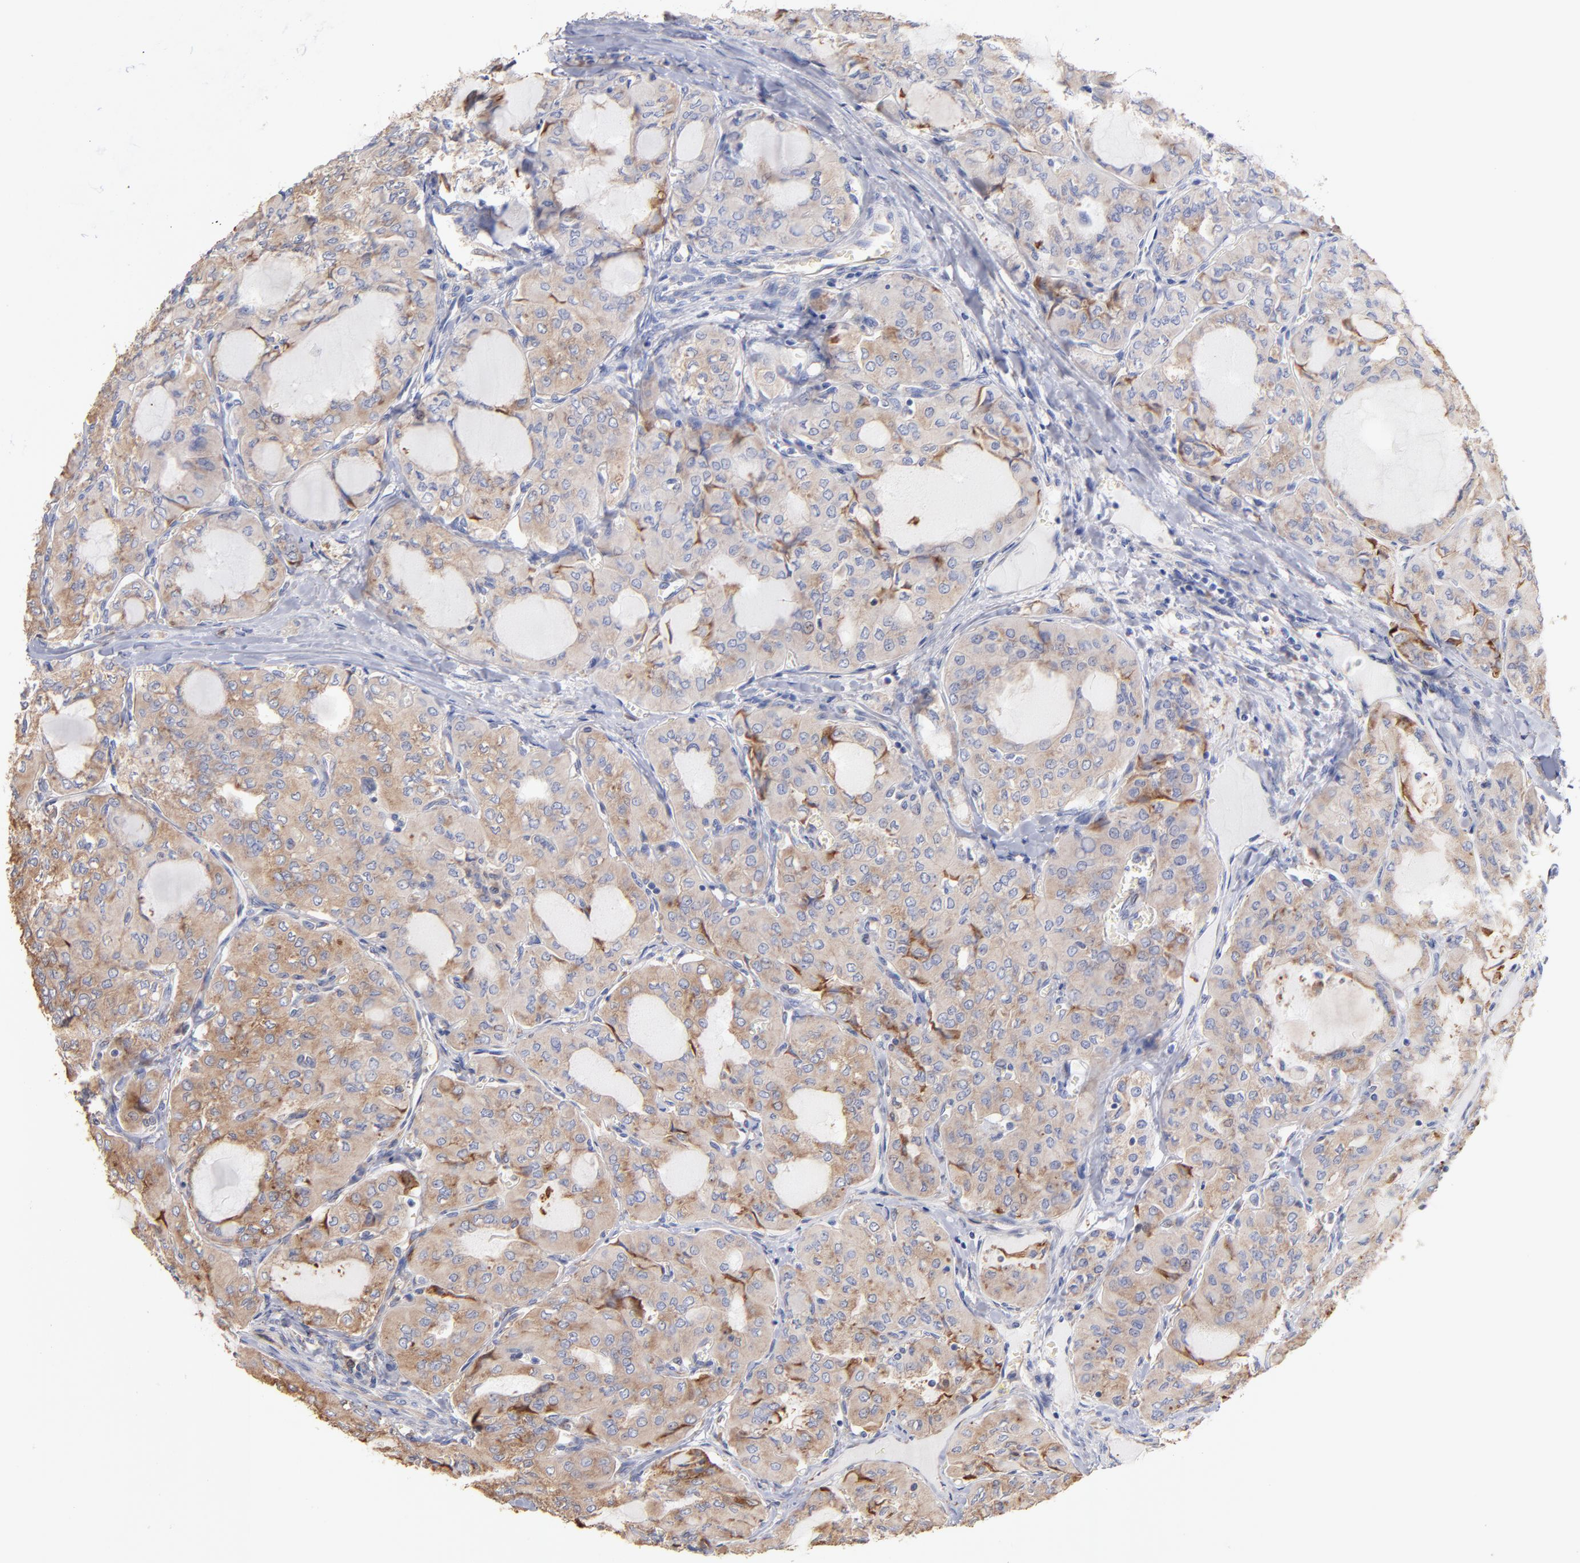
{"staining": {"intensity": "moderate", "quantity": ">75%", "location": "cytoplasmic/membranous"}, "tissue": "thyroid cancer", "cell_type": "Tumor cells", "image_type": "cancer", "snomed": [{"axis": "morphology", "description": "Papillary adenocarcinoma, NOS"}, {"axis": "topography", "description": "Thyroid gland"}], "caption": "A brown stain labels moderate cytoplasmic/membranous expression of a protein in human thyroid papillary adenocarcinoma tumor cells.", "gene": "RPL9", "patient": {"sex": "male", "age": 20}}